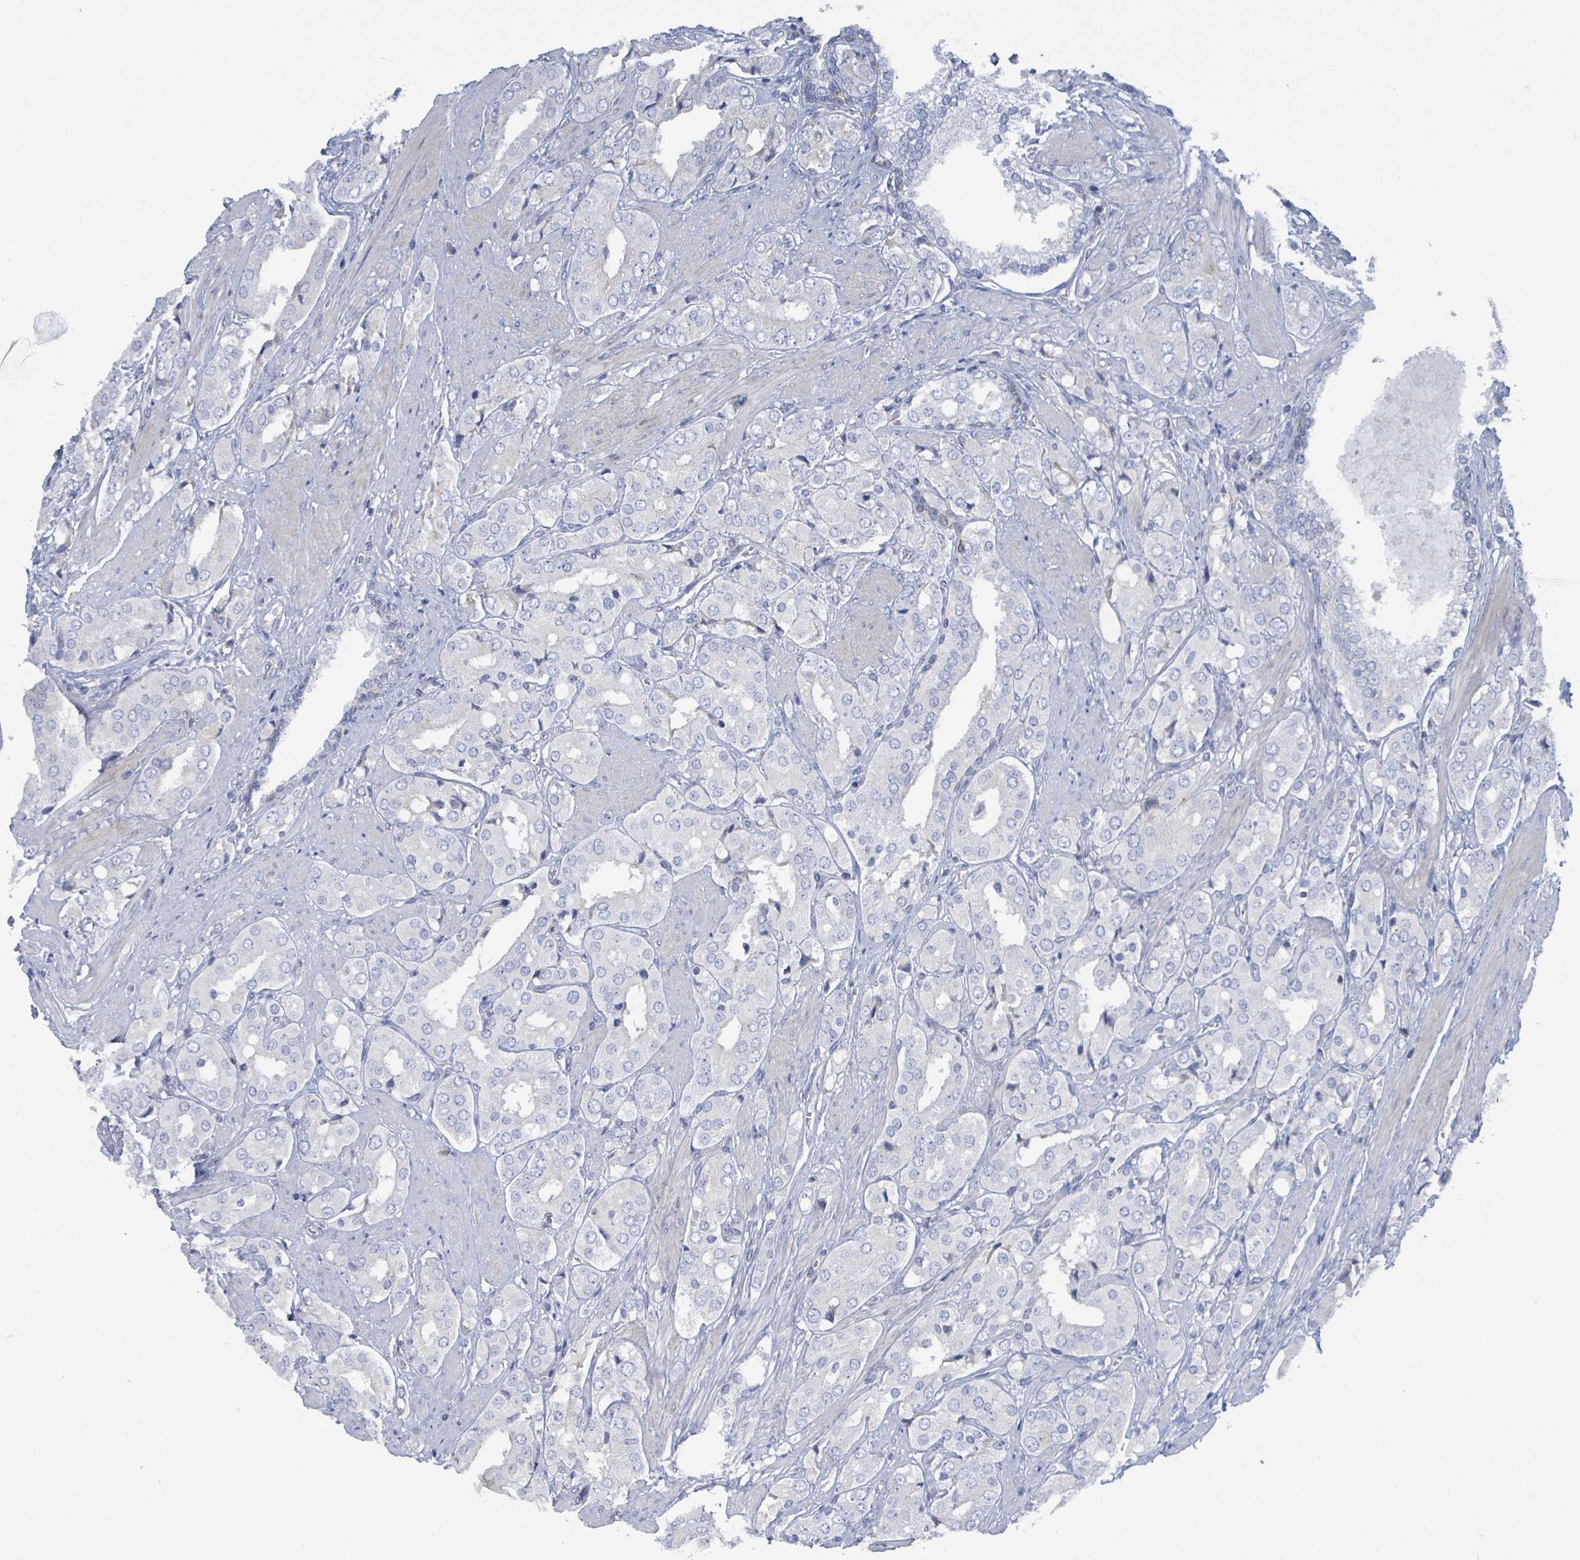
{"staining": {"intensity": "negative", "quantity": "none", "location": "none"}, "tissue": "prostate cancer", "cell_type": "Tumor cells", "image_type": "cancer", "snomed": [{"axis": "morphology", "description": "Adenocarcinoma, High grade"}, {"axis": "topography", "description": "Prostate"}], "caption": "Adenocarcinoma (high-grade) (prostate) was stained to show a protein in brown. There is no significant positivity in tumor cells.", "gene": "DGKZ", "patient": {"sex": "male", "age": 71}}